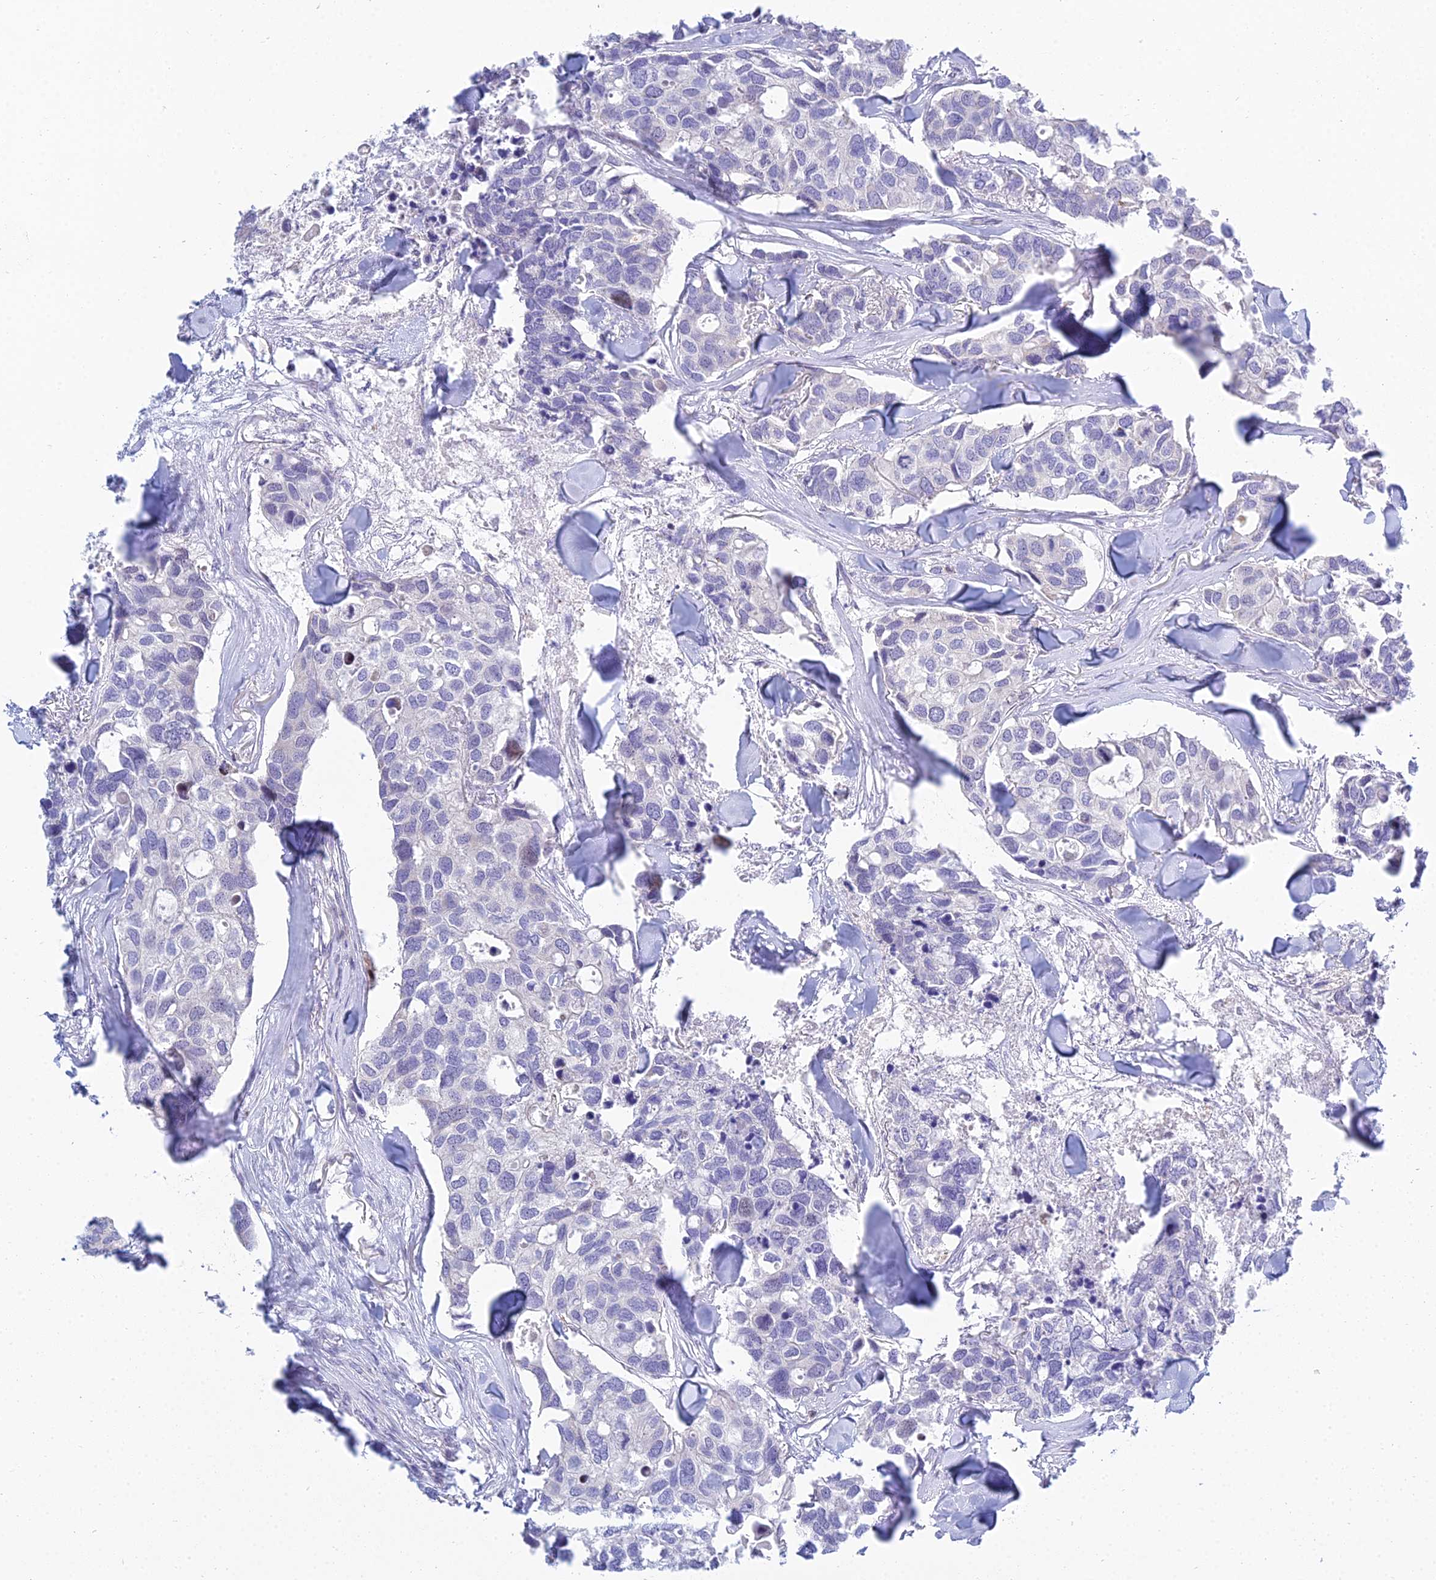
{"staining": {"intensity": "negative", "quantity": "none", "location": "none"}, "tissue": "breast cancer", "cell_type": "Tumor cells", "image_type": "cancer", "snomed": [{"axis": "morphology", "description": "Duct carcinoma"}, {"axis": "topography", "description": "Breast"}], "caption": "A micrograph of breast cancer stained for a protein demonstrates no brown staining in tumor cells. (Stains: DAB immunohistochemistry (IHC) with hematoxylin counter stain, Microscopy: brightfield microscopy at high magnification).", "gene": "PRR13", "patient": {"sex": "female", "age": 83}}